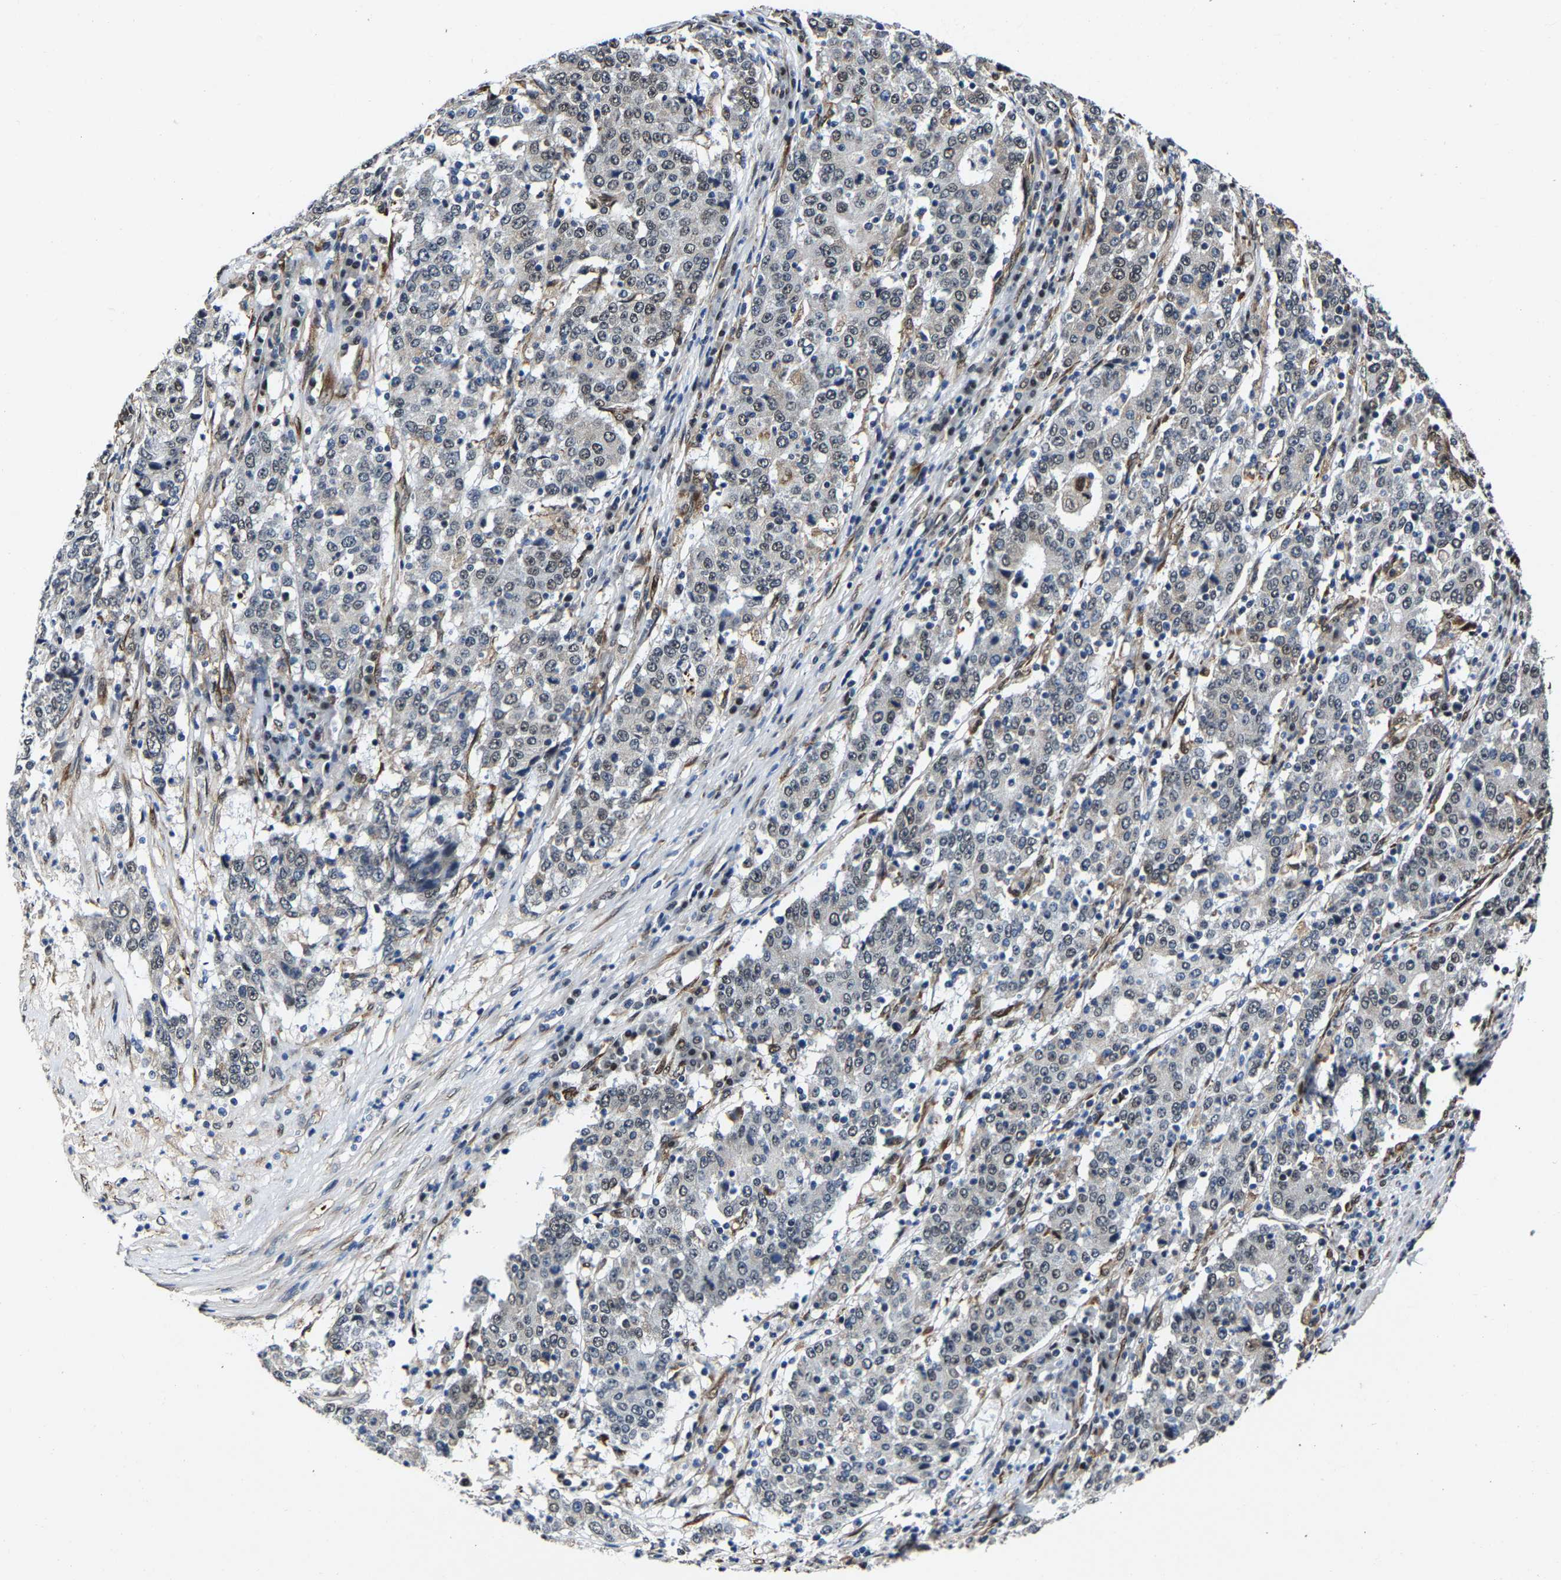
{"staining": {"intensity": "weak", "quantity": "25%-75%", "location": "nuclear"}, "tissue": "stomach cancer", "cell_type": "Tumor cells", "image_type": "cancer", "snomed": [{"axis": "morphology", "description": "Adenocarcinoma, NOS"}, {"axis": "topography", "description": "Stomach"}], "caption": "Immunohistochemistry (IHC) micrograph of human stomach cancer stained for a protein (brown), which demonstrates low levels of weak nuclear positivity in about 25%-75% of tumor cells.", "gene": "METTL1", "patient": {"sex": "male", "age": 59}}